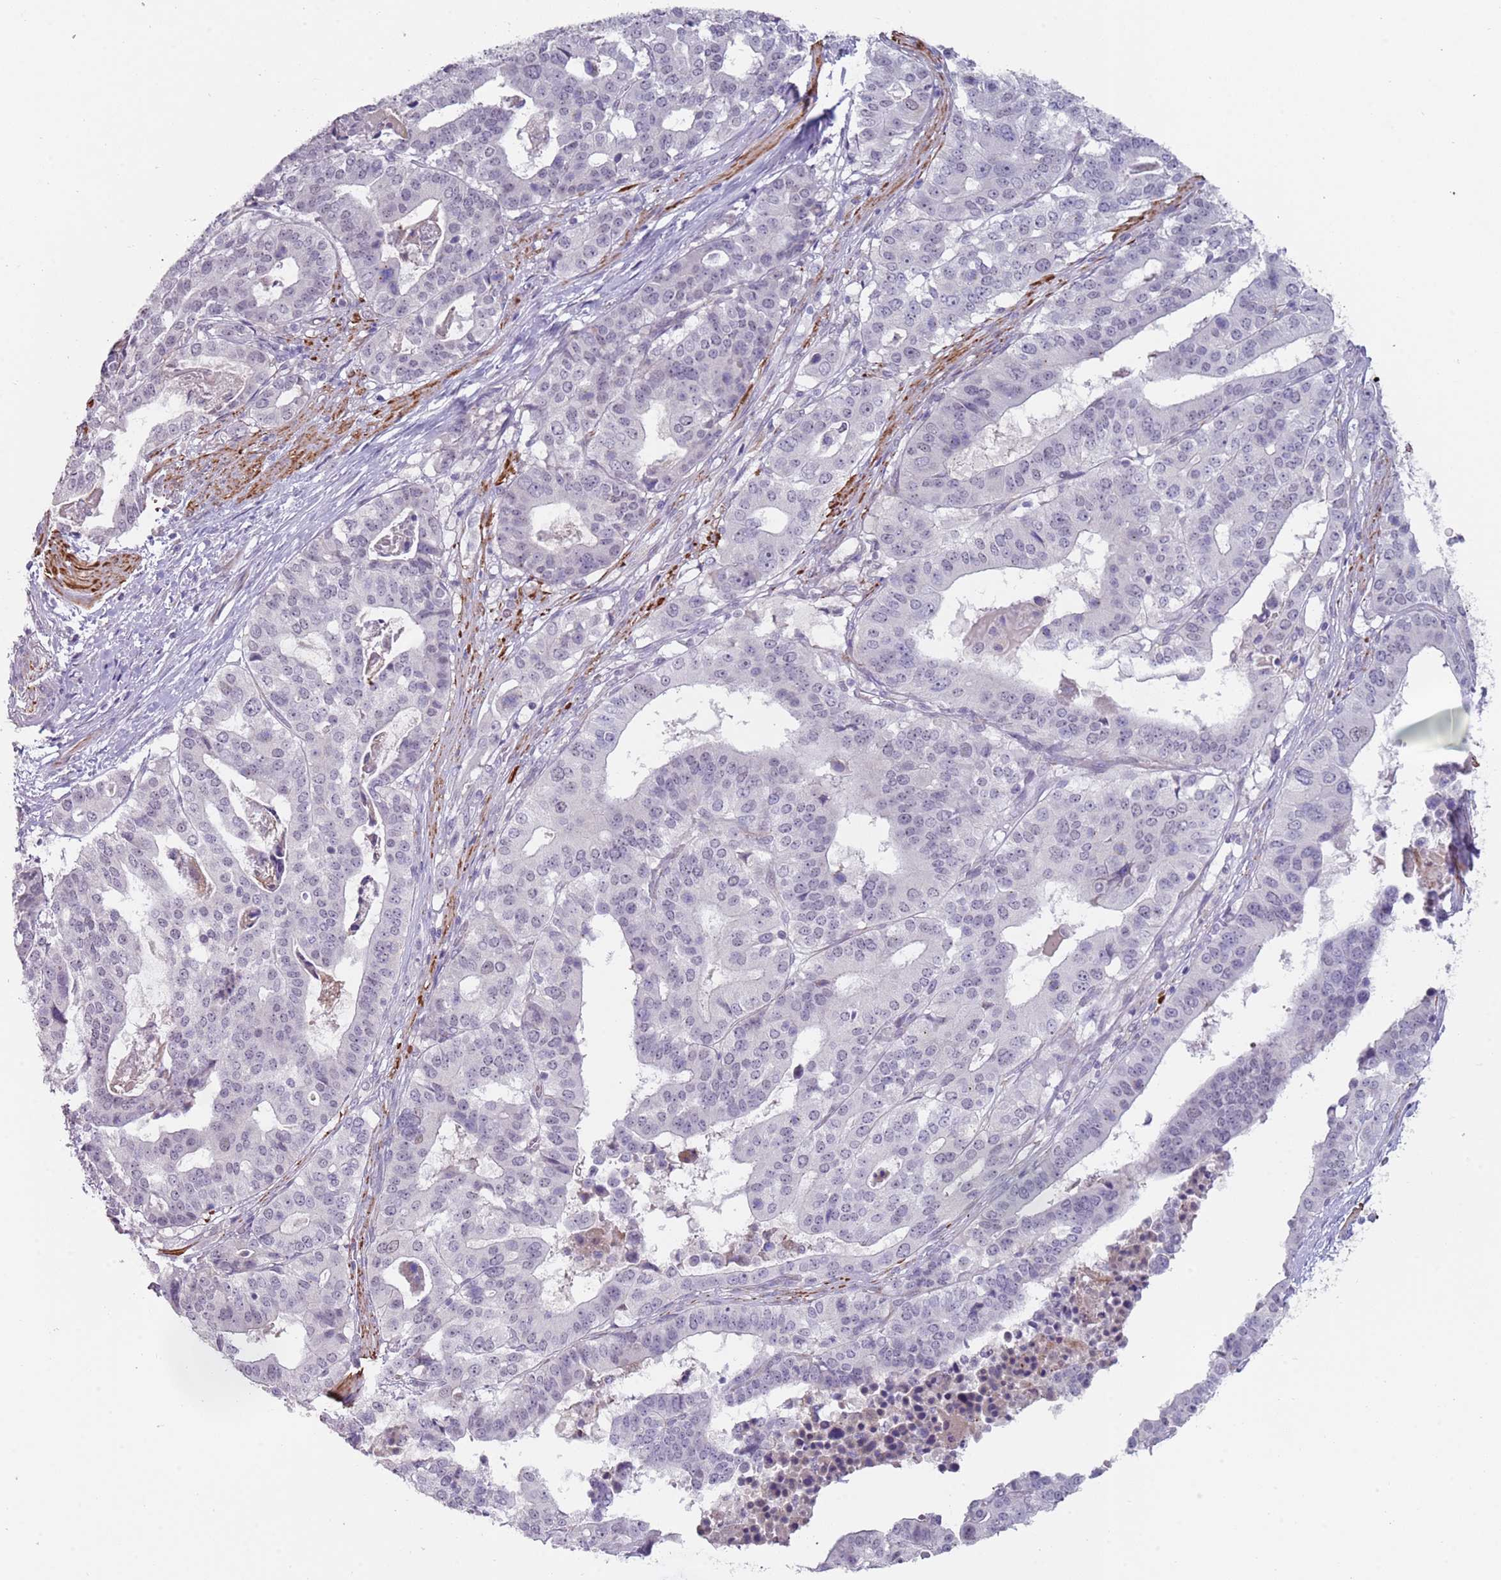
{"staining": {"intensity": "negative", "quantity": "none", "location": "none"}, "tissue": "stomach cancer", "cell_type": "Tumor cells", "image_type": "cancer", "snomed": [{"axis": "morphology", "description": "Adenocarcinoma, NOS"}, {"axis": "topography", "description": "Stomach"}], "caption": "A histopathology image of stomach cancer stained for a protein exhibits no brown staining in tumor cells.", "gene": "NBPF3", "patient": {"sex": "male", "age": 48}}